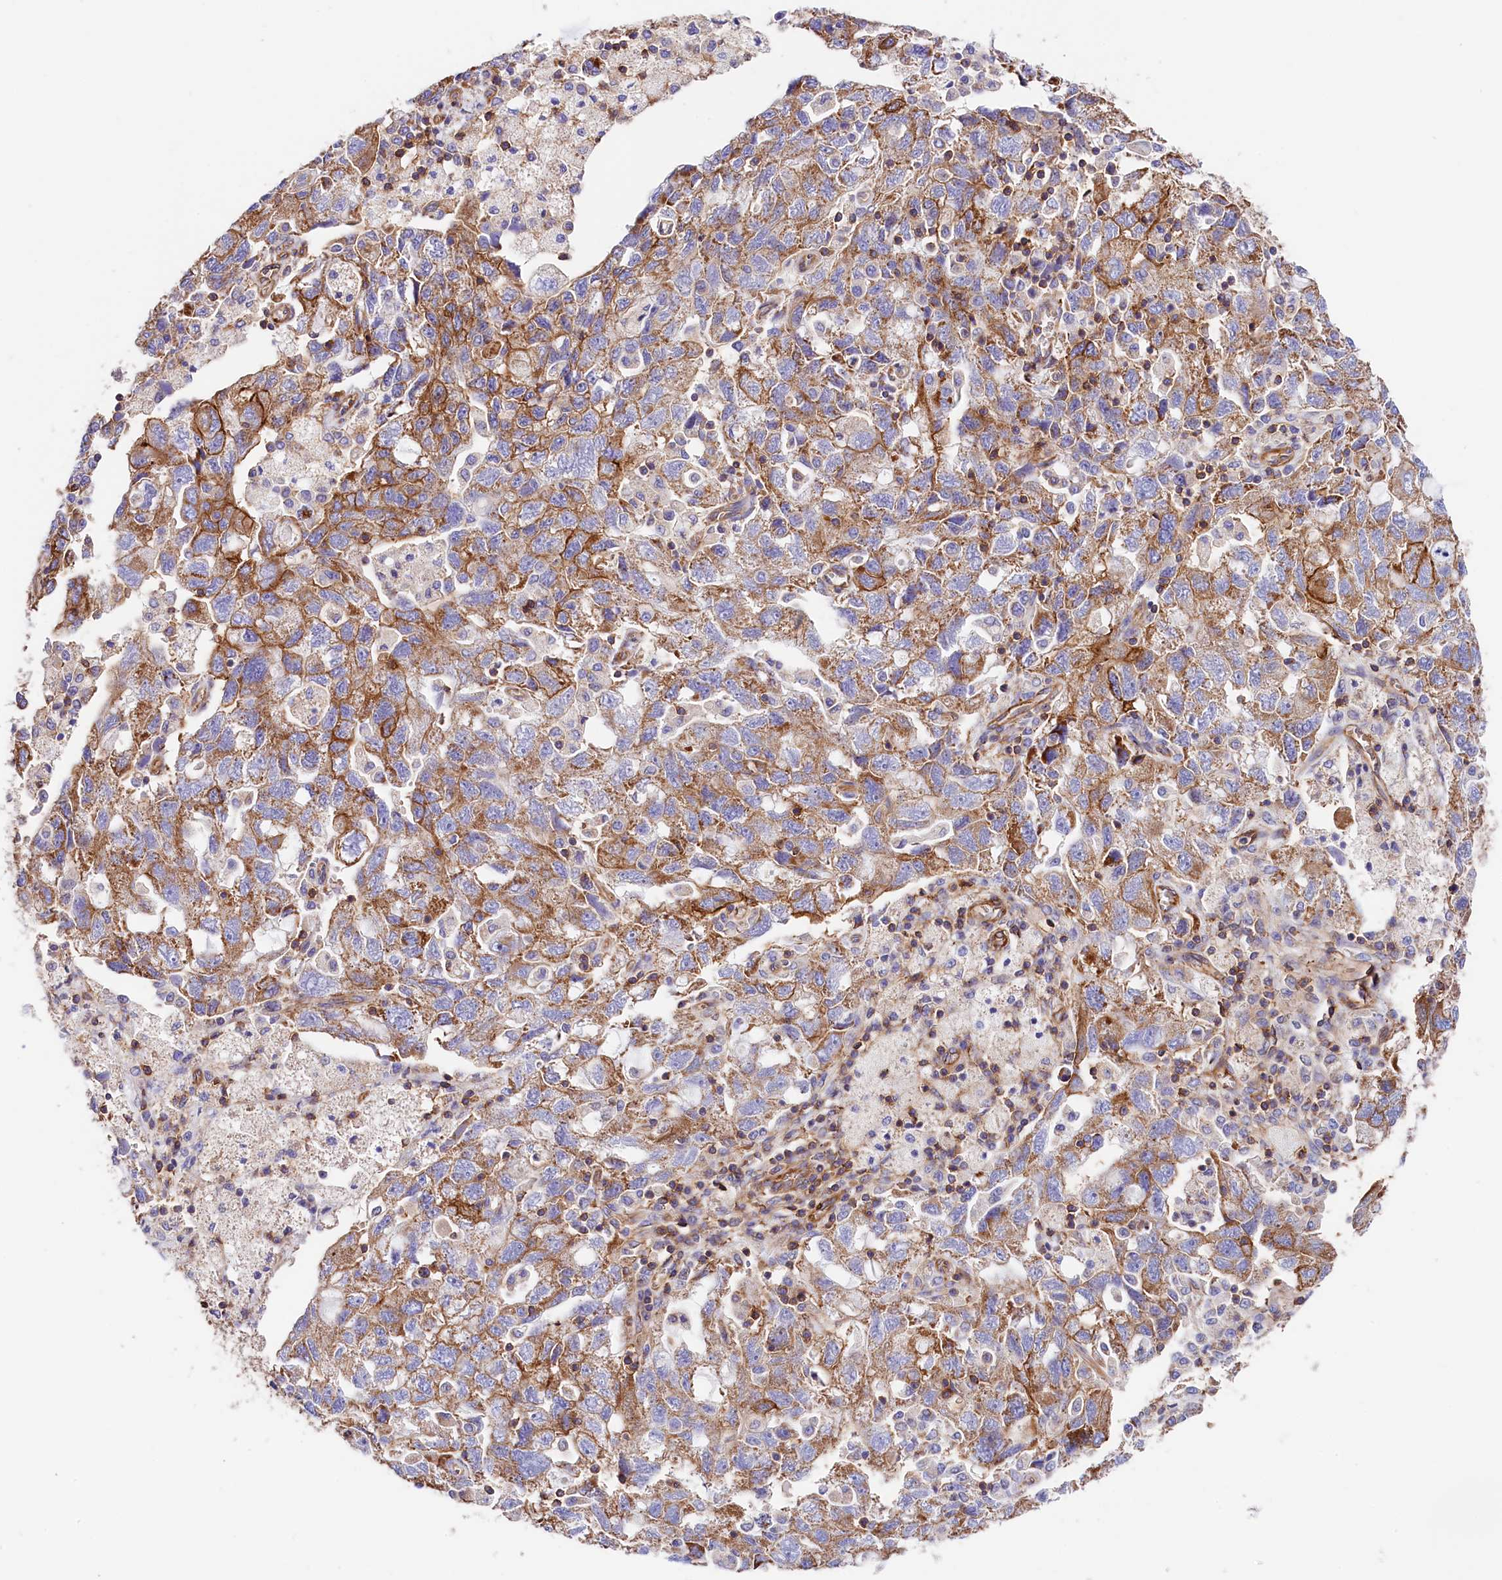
{"staining": {"intensity": "moderate", "quantity": ">75%", "location": "cytoplasmic/membranous"}, "tissue": "ovarian cancer", "cell_type": "Tumor cells", "image_type": "cancer", "snomed": [{"axis": "morphology", "description": "Carcinoma, NOS"}, {"axis": "morphology", "description": "Cystadenocarcinoma, serous, NOS"}, {"axis": "topography", "description": "Ovary"}], "caption": "Carcinoma (ovarian) stained for a protein shows moderate cytoplasmic/membranous positivity in tumor cells.", "gene": "ATP2B4", "patient": {"sex": "female", "age": 69}}